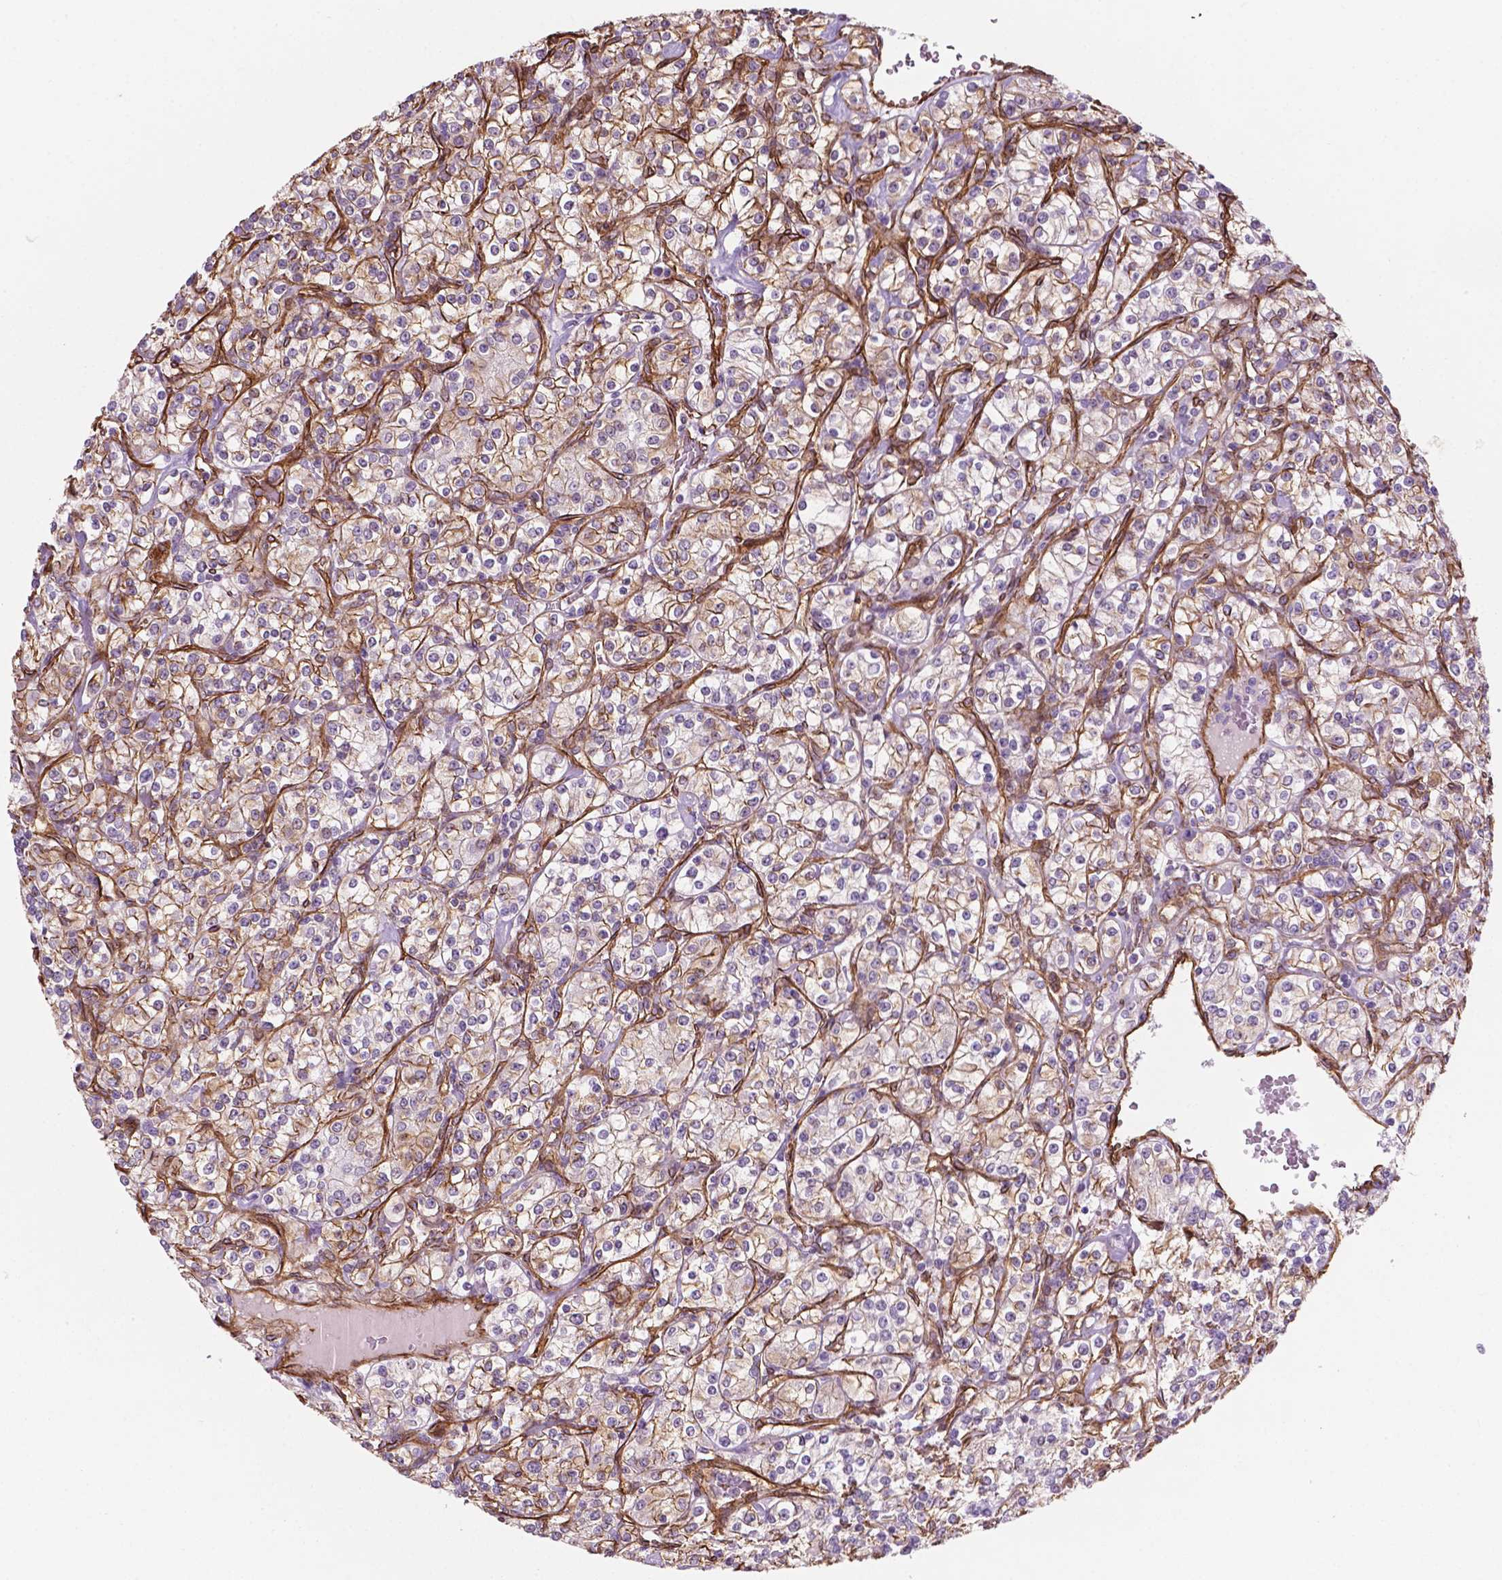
{"staining": {"intensity": "moderate", "quantity": "<25%", "location": "cytoplasmic/membranous"}, "tissue": "renal cancer", "cell_type": "Tumor cells", "image_type": "cancer", "snomed": [{"axis": "morphology", "description": "Adenocarcinoma, NOS"}, {"axis": "topography", "description": "Kidney"}], "caption": "This image exhibits IHC staining of human renal cancer (adenocarcinoma), with low moderate cytoplasmic/membranous positivity in approximately <25% of tumor cells.", "gene": "EGFL8", "patient": {"sex": "male", "age": 77}}